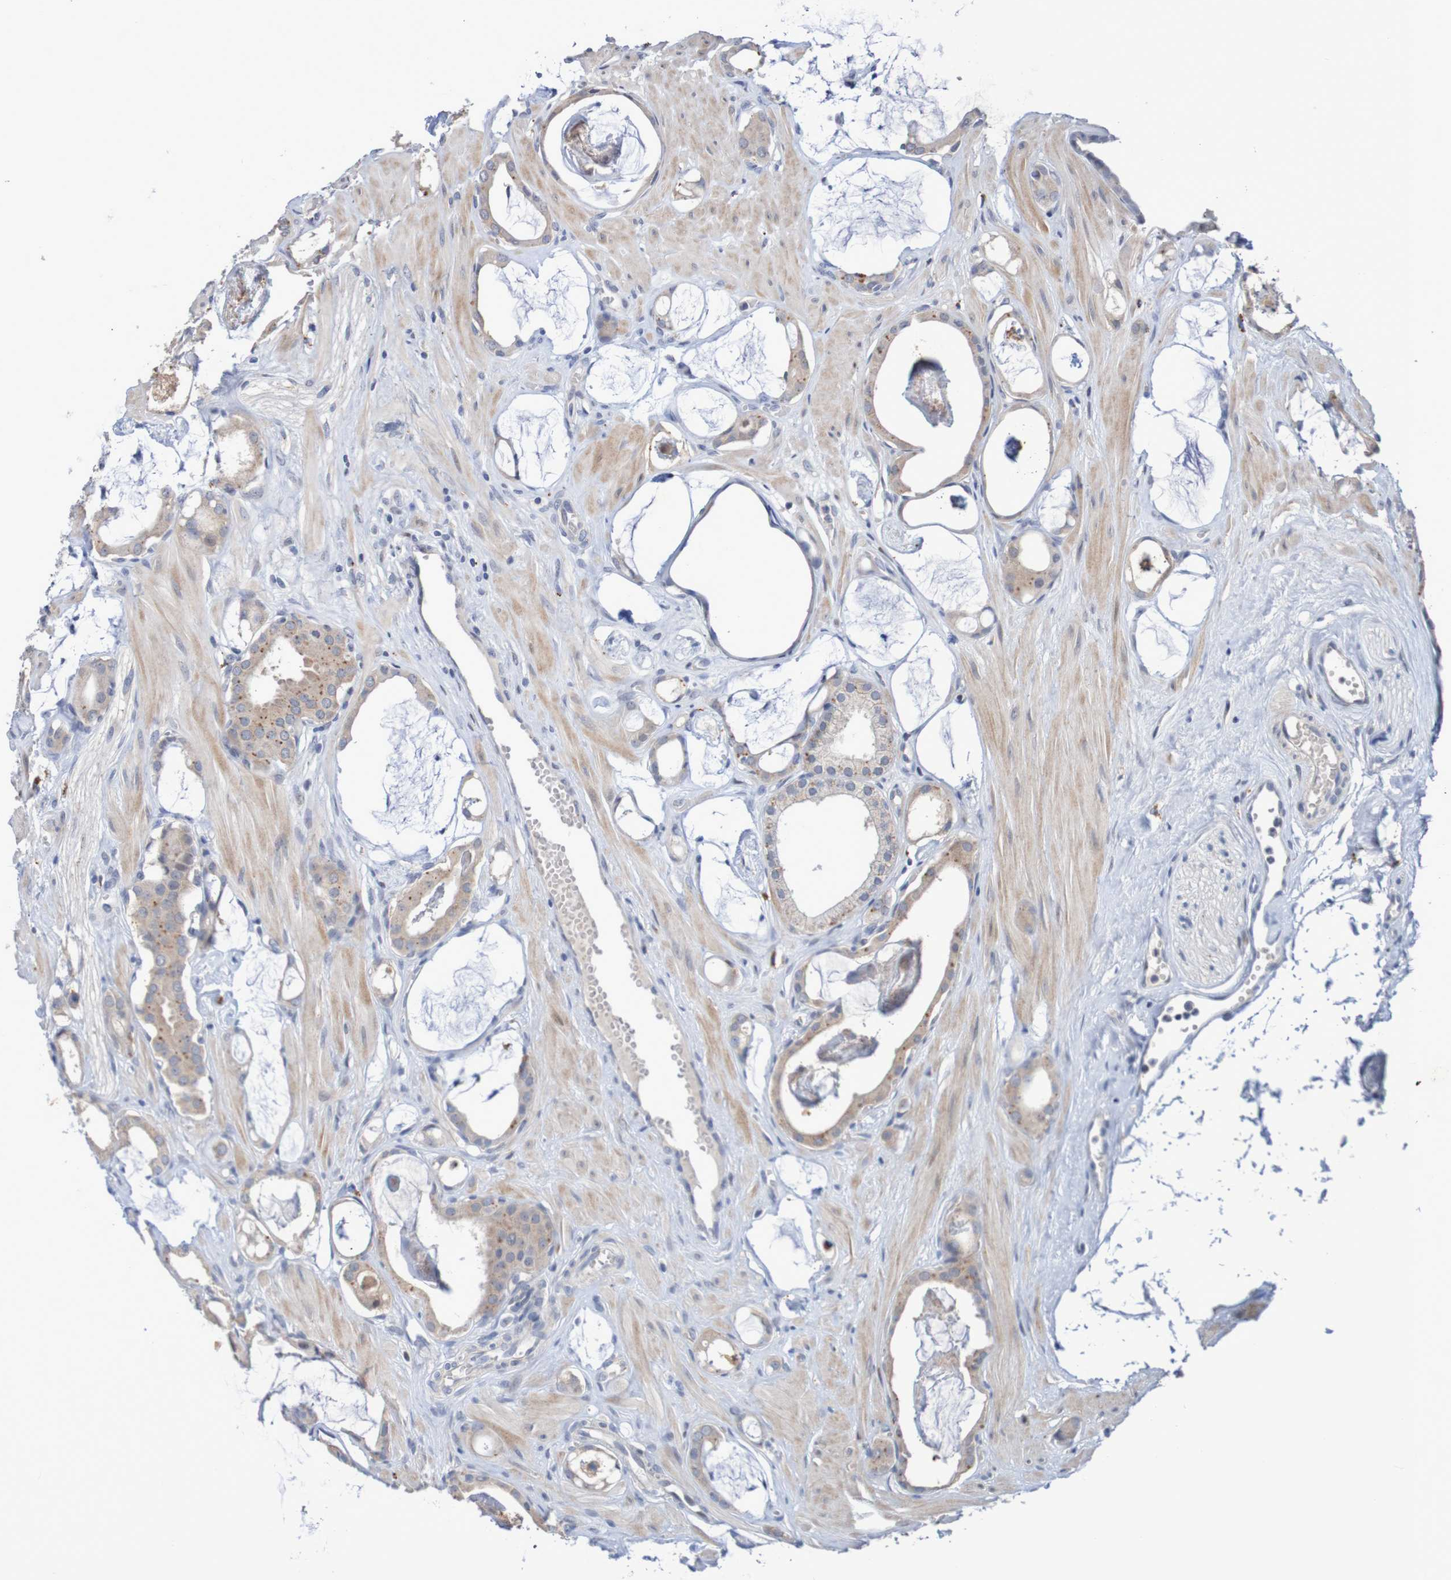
{"staining": {"intensity": "moderate", "quantity": "<25%", "location": "cytoplasmic/membranous"}, "tissue": "prostate cancer", "cell_type": "Tumor cells", "image_type": "cancer", "snomed": [{"axis": "morphology", "description": "Adenocarcinoma, Low grade"}, {"axis": "topography", "description": "Prostate"}], "caption": "This is a photomicrograph of IHC staining of prostate cancer (low-grade adenocarcinoma), which shows moderate expression in the cytoplasmic/membranous of tumor cells.", "gene": "FBP2", "patient": {"sex": "male", "age": 53}}